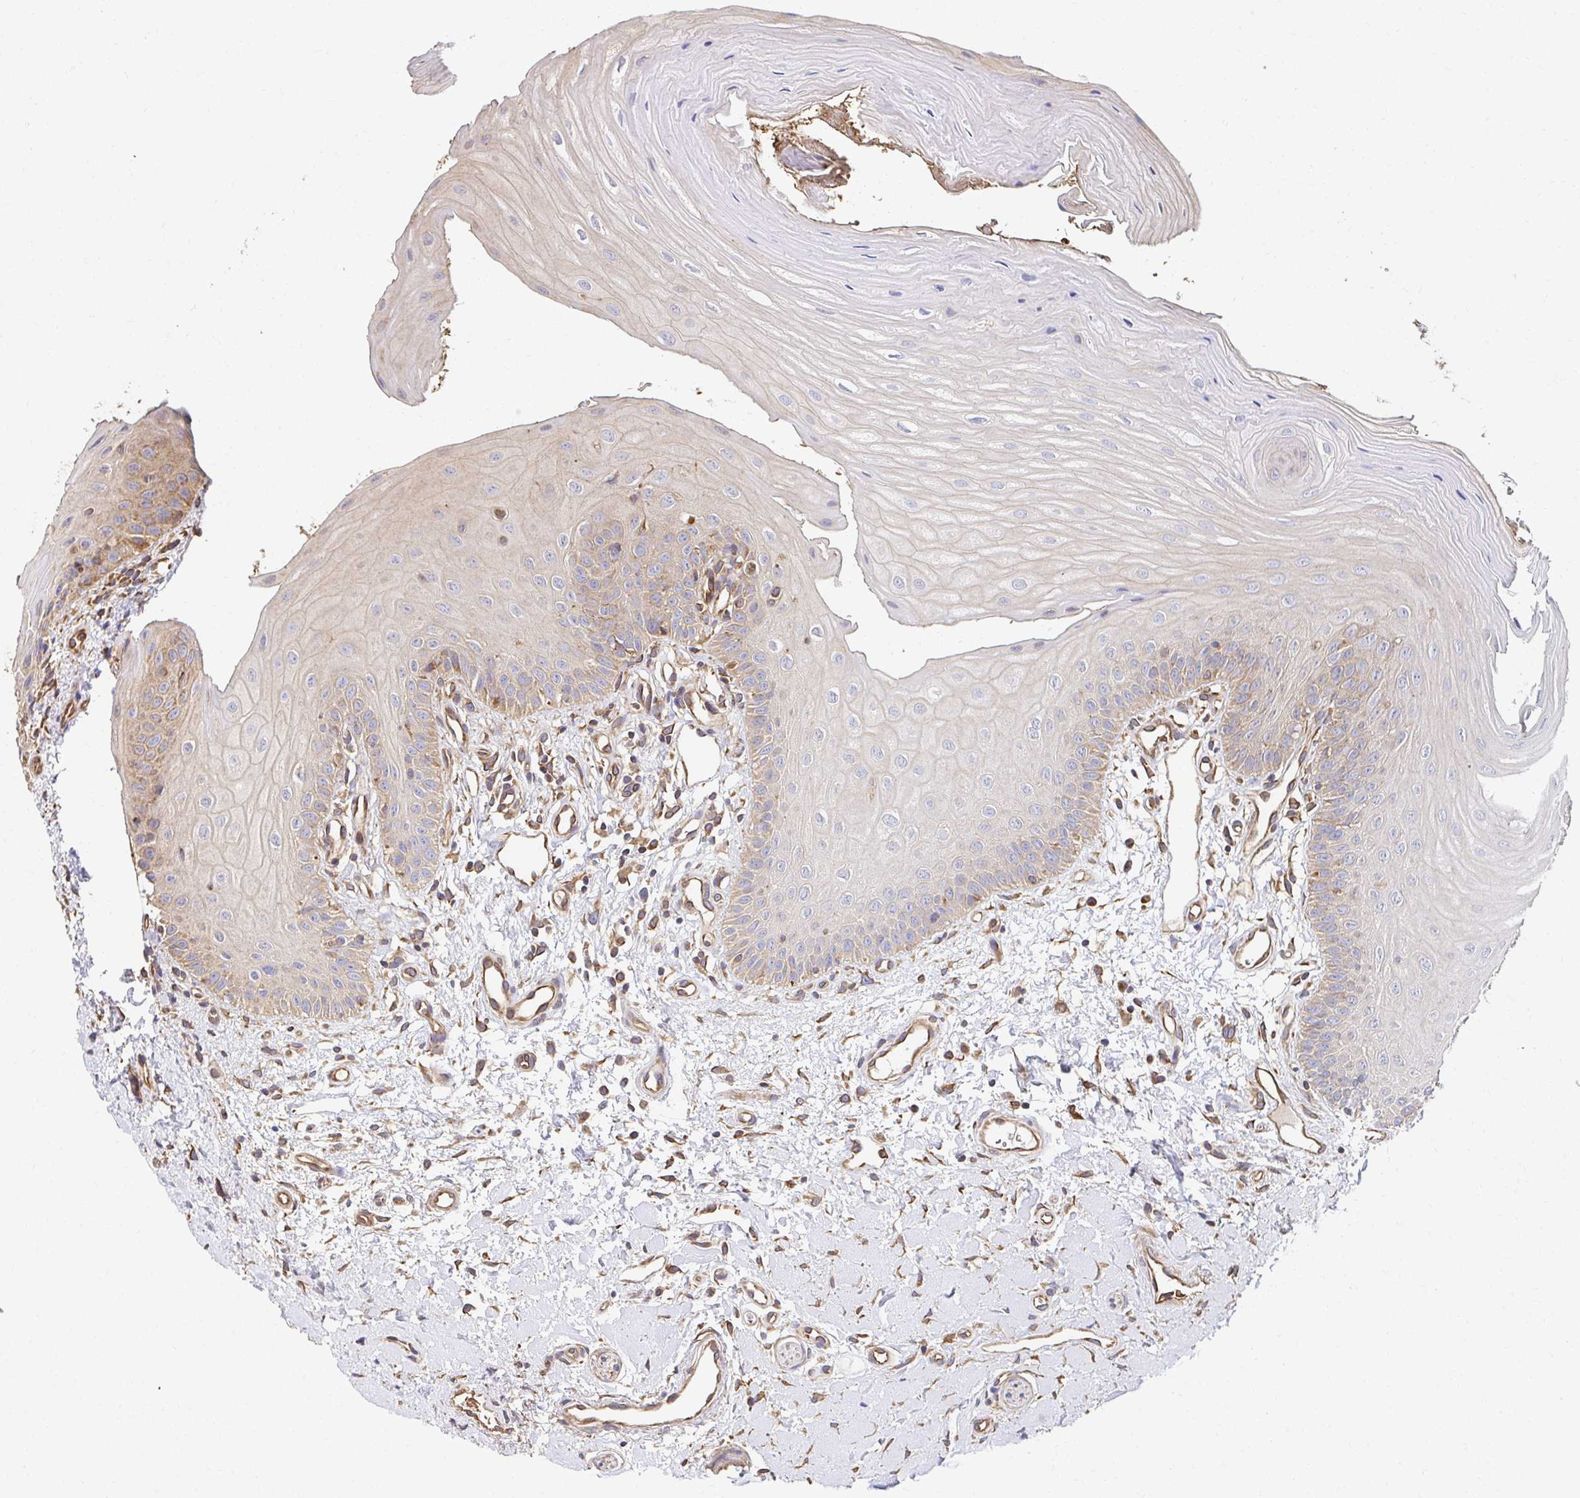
{"staining": {"intensity": "weak", "quantity": "<25%", "location": "cytoplasmic/membranous"}, "tissue": "oral mucosa", "cell_type": "Squamous epithelial cells", "image_type": "normal", "snomed": [{"axis": "morphology", "description": "Normal tissue, NOS"}, {"axis": "topography", "description": "Oral tissue"}], "caption": "DAB immunohistochemical staining of unremarkable oral mucosa shows no significant expression in squamous epithelial cells.", "gene": "APBB1", "patient": {"sex": "female", "age": 73}}